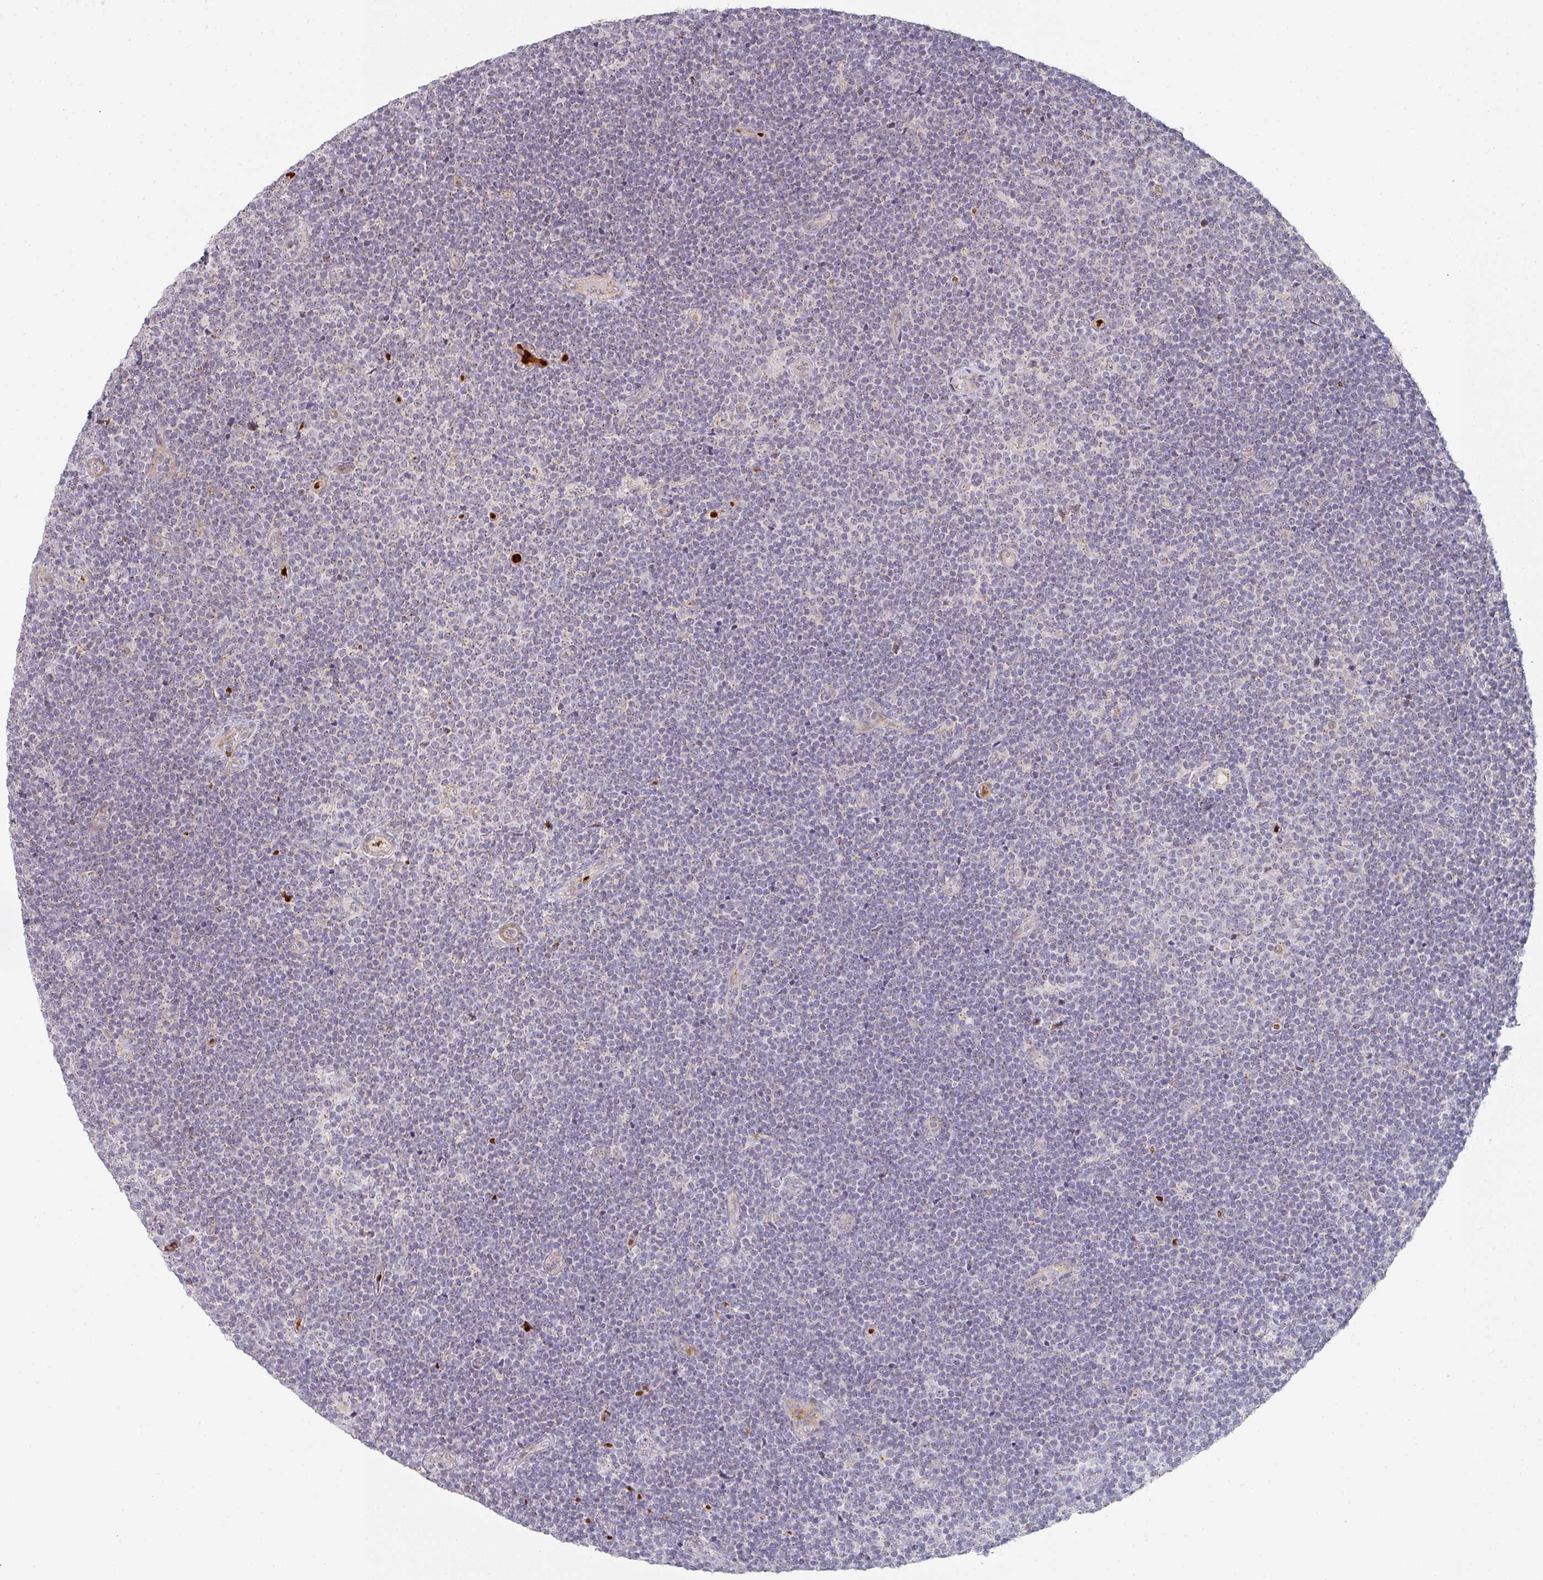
{"staining": {"intensity": "weak", "quantity": "25%-75%", "location": "cytoplasmic/membranous"}, "tissue": "lymphoma", "cell_type": "Tumor cells", "image_type": "cancer", "snomed": [{"axis": "morphology", "description": "Malignant lymphoma, non-Hodgkin's type, Low grade"}, {"axis": "topography", "description": "Lymph node"}], "caption": "Human lymphoma stained with a protein marker exhibits weak staining in tumor cells.", "gene": "ZNF526", "patient": {"sex": "male", "age": 48}}